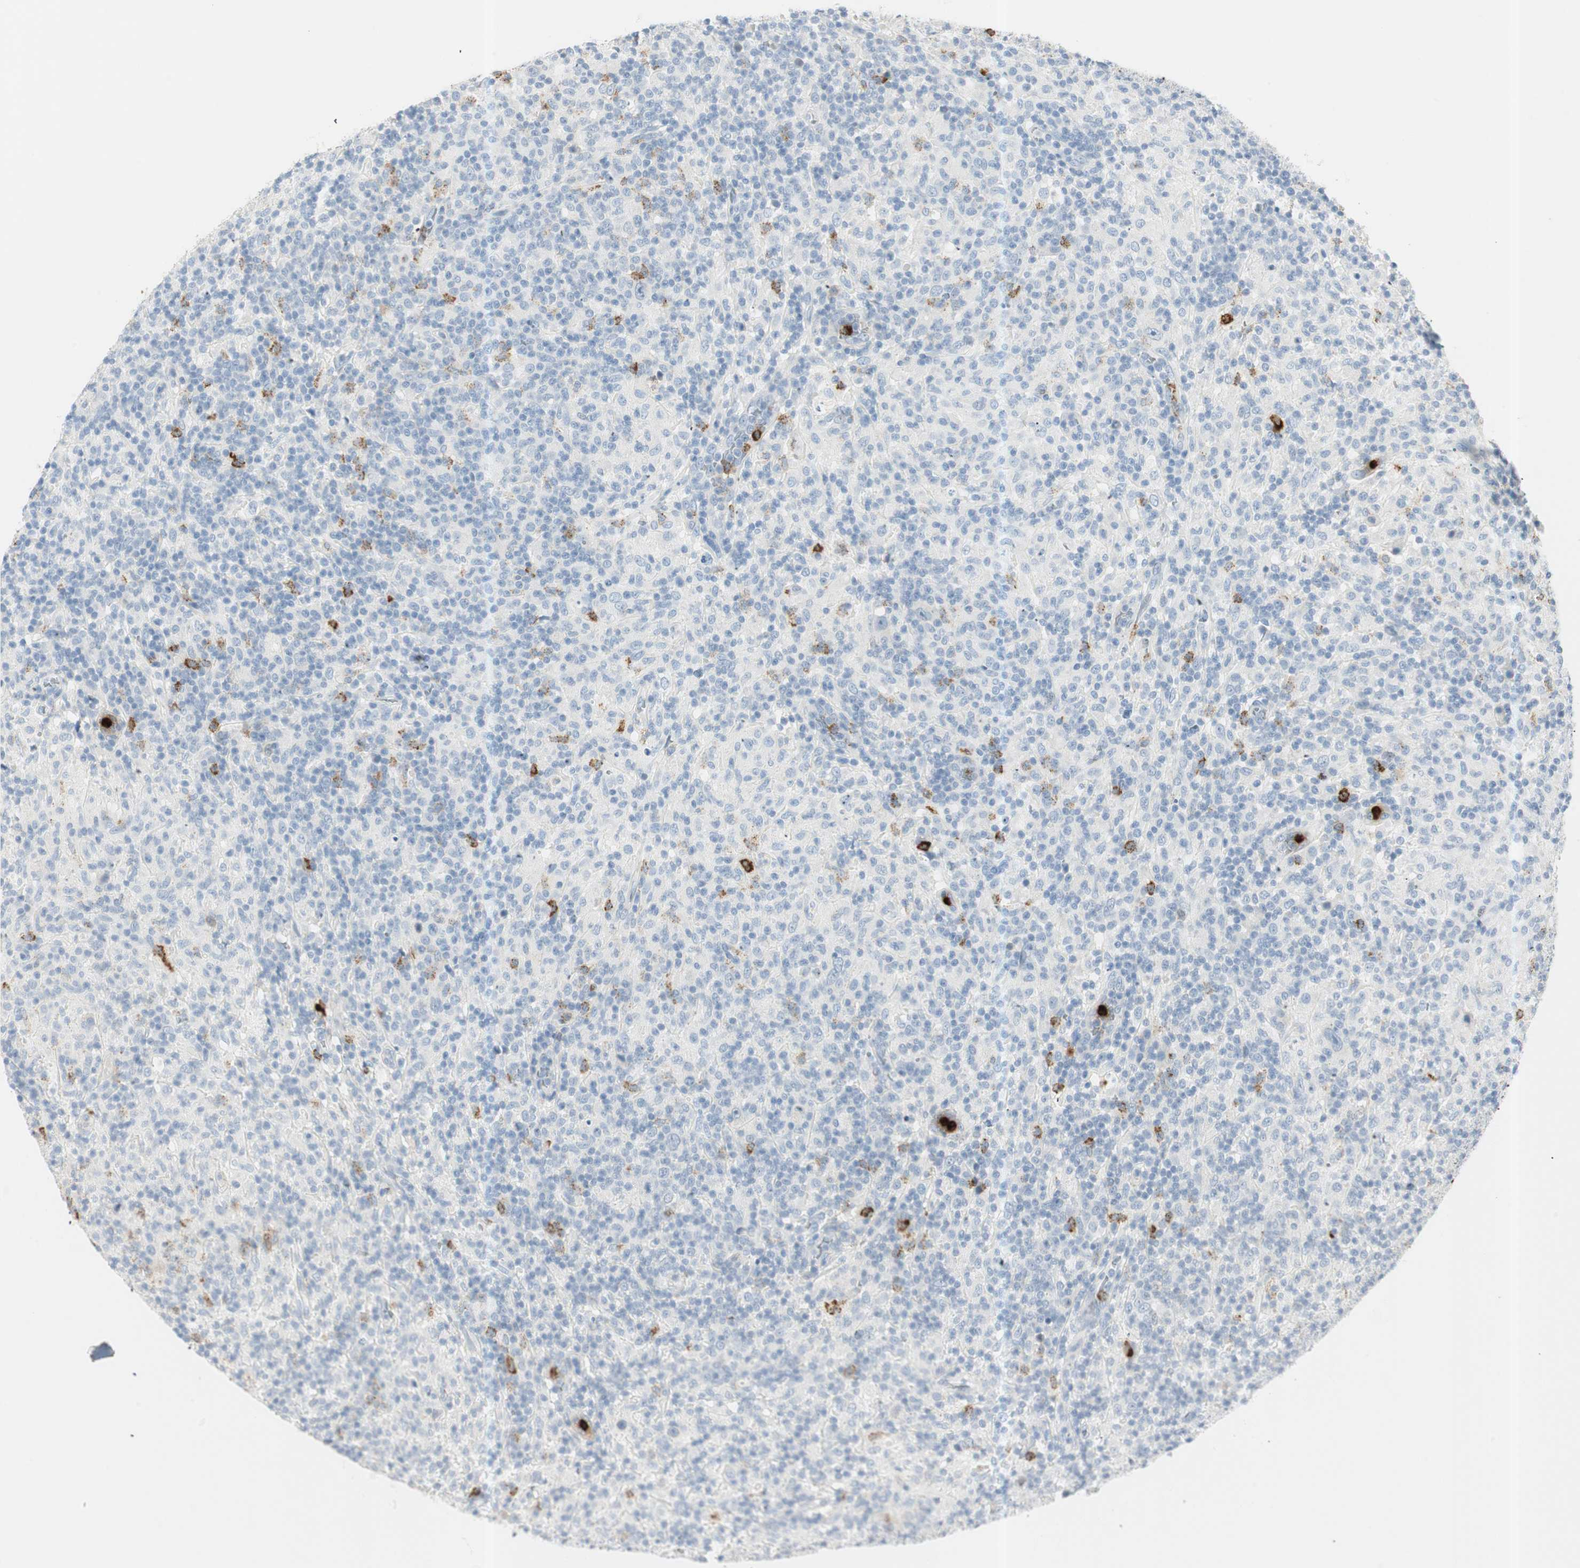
{"staining": {"intensity": "negative", "quantity": "none", "location": "none"}, "tissue": "lymphoma", "cell_type": "Tumor cells", "image_type": "cancer", "snomed": [{"axis": "morphology", "description": "Hodgkin's disease, NOS"}, {"axis": "topography", "description": "Lymph node"}], "caption": "The immunohistochemistry histopathology image has no significant expression in tumor cells of Hodgkin's disease tissue. The staining is performed using DAB (3,3'-diaminobenzidine) brown chromogen with nuclei counter-stained in using hematoxylin.", "gene": "PRTN3", "patient": {"sex": "male", "age": 70}}